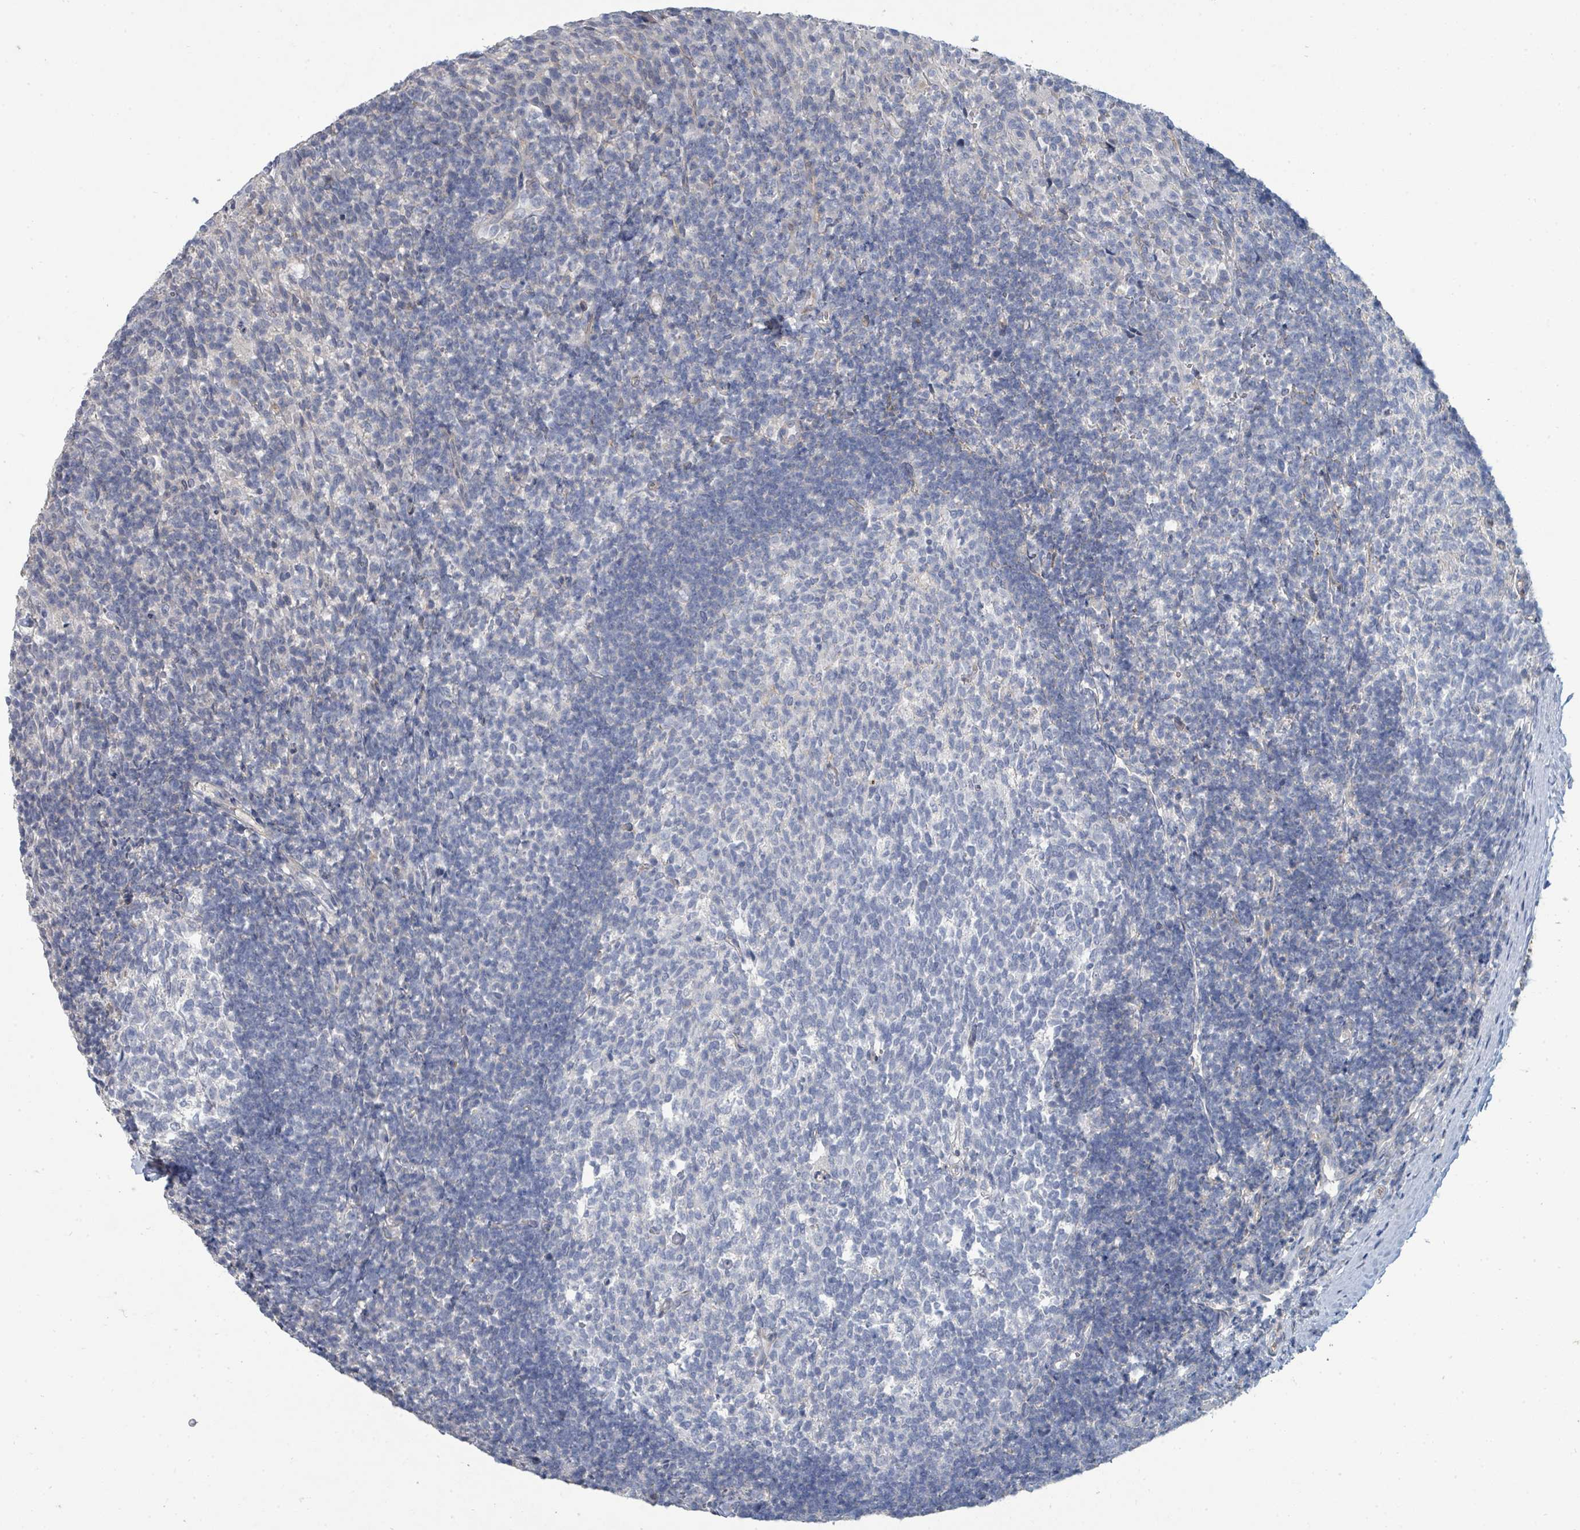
{"staining": {"intensity": "negative", "quantity": "none", "location": "none"}, "tissue": "tonsil", "cell_type": "Germinal center cells", "image_type": "normal", "snomed": [{"axis": "morphology", "description": "Normal tissue, NOS"}, {"axis": "topography", "description": "Tonsil"}], "caption": "High magnification brightfield microscopy of benign tonsil stained with DAB (brown) and counterstained with hematoxylin (blue): germinal center cells show no significant staining.", "gene": "IFIT1", "patient": {"sex": "female", "age": 10}}